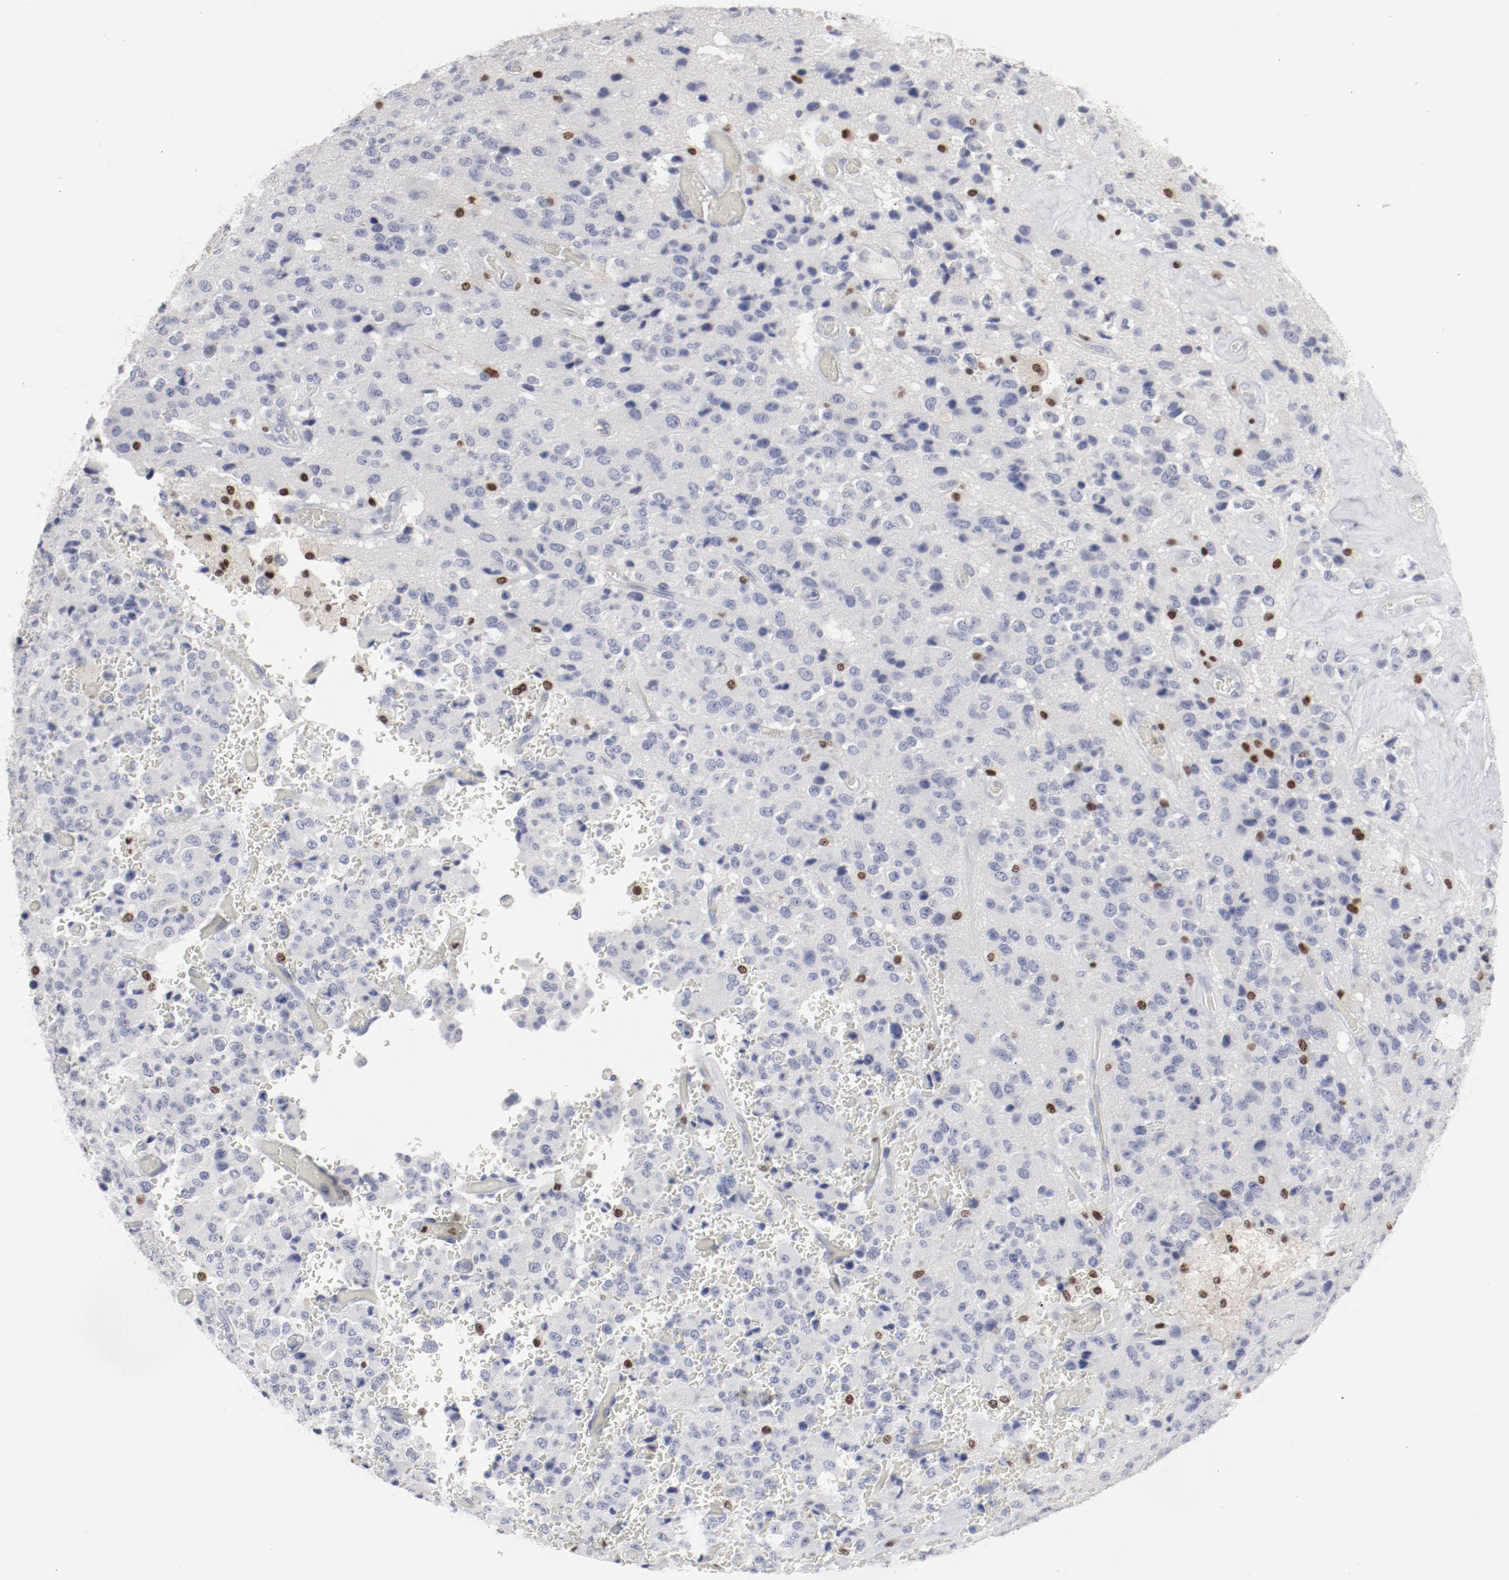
{"staining": {"intensity": "negative", "quantity": "none", "location": "none"}, "tissue": "glioma", "cell_type": "Tumor cells", "image_type": "cancer", "snomed": [{"axis": "morphology", "description": "Glioma, malignant, High grade"}, {"axis": "topography", "description": "pancreas cauda"}], "caption": "The photomicrograph shows no significant expression in tumor cells of glioma.", "gene": "SPI1", "patient": {"sex": "male", "age": 60}}